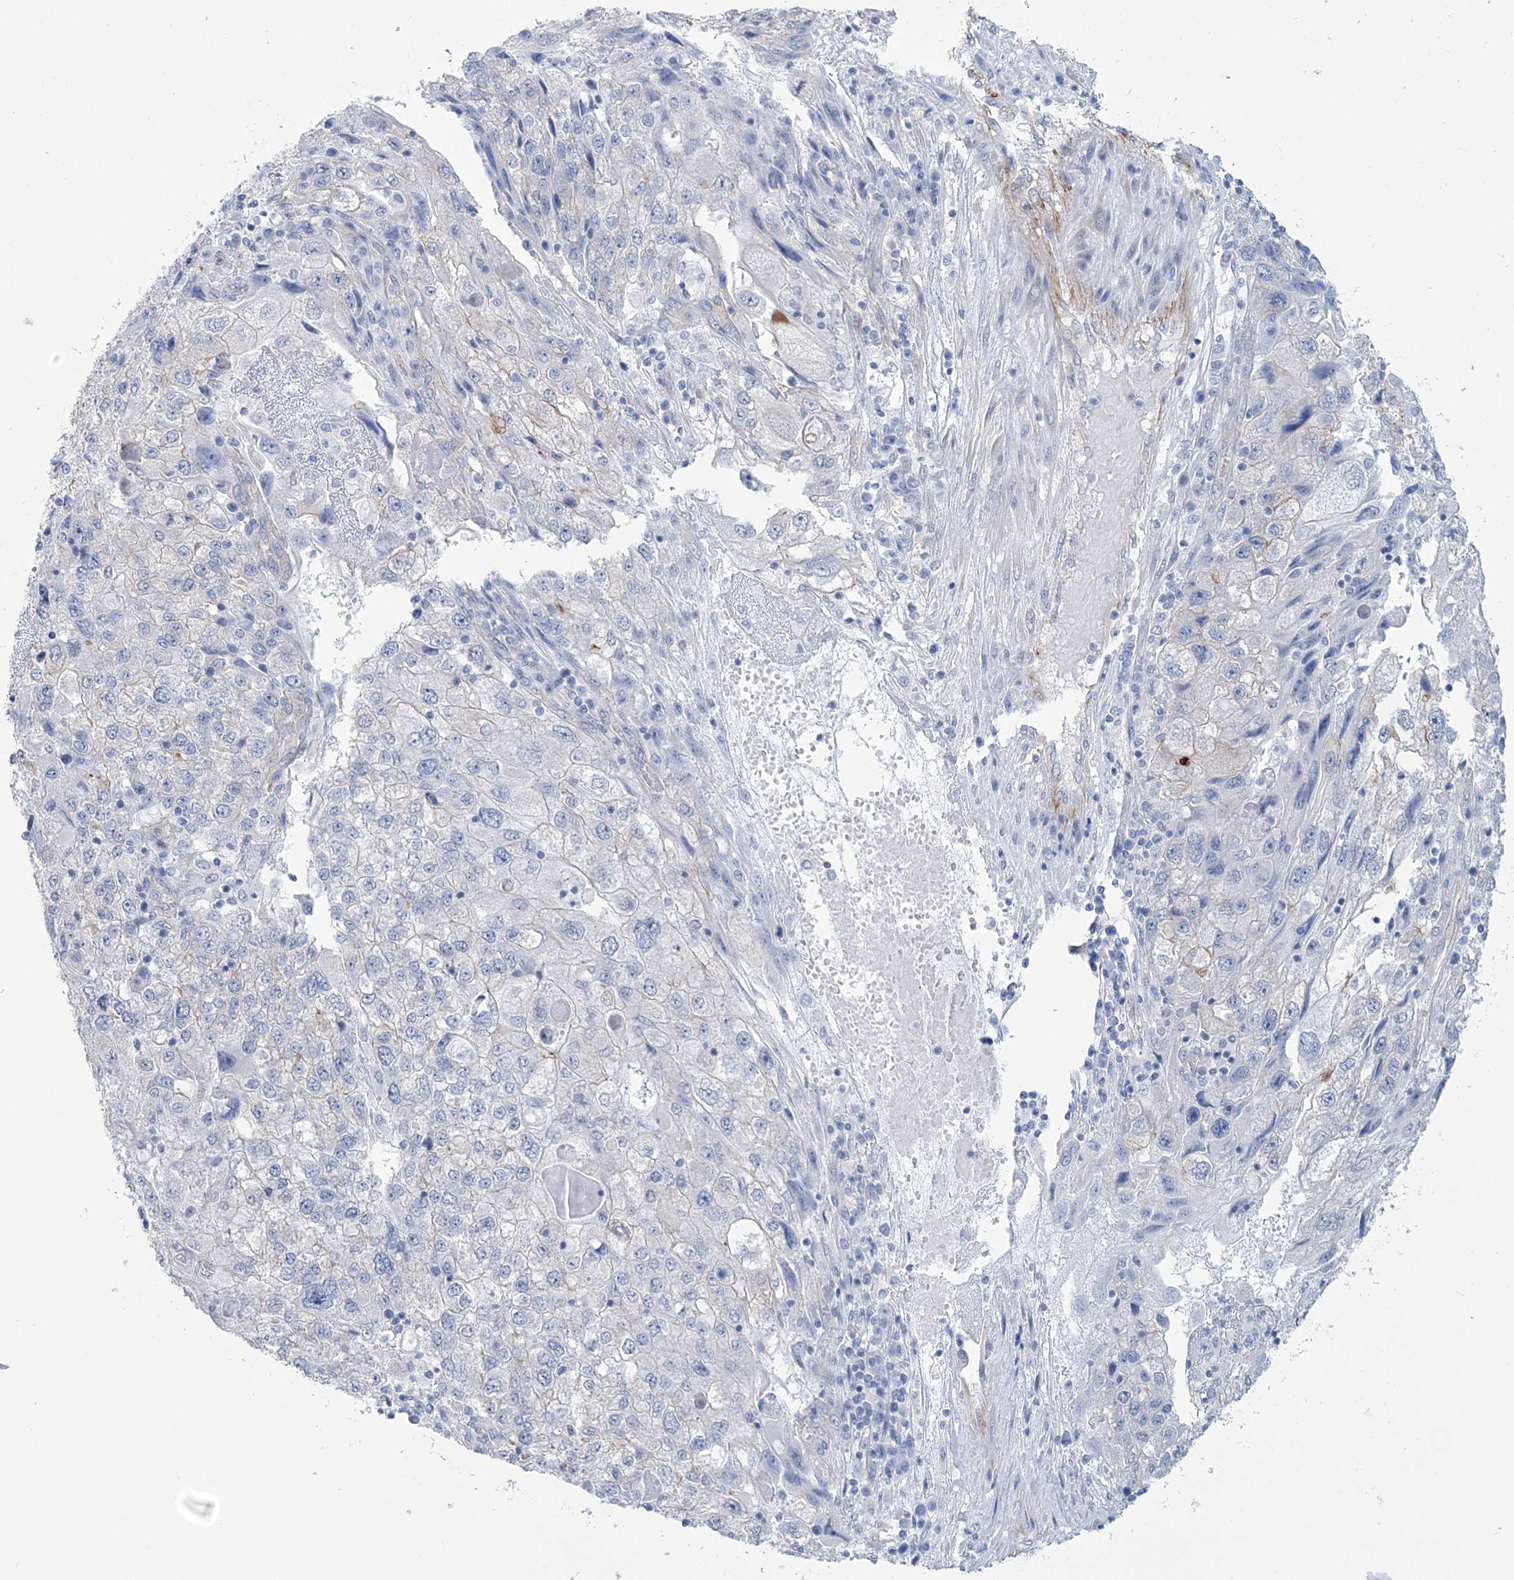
{"staining": {"intensity": "negative", "quantity": "none", "location": "none"}, "tissue": "endometrial cancer", "cell_type": "Tumor cells", "image_type": "cancer", "snomed": [{"axis": "morphology", "description": "Adenocarcinoma, NOS"}, {"axis": "topography", "description": "Endometrium"}], "caption": "A histopathology image of endometrial adenocarcinoma stained for a protein shows no brown staining in tumor cells.", "gene": "RAB11FIP5", "patient": {"sex": "female", "age": 49}}